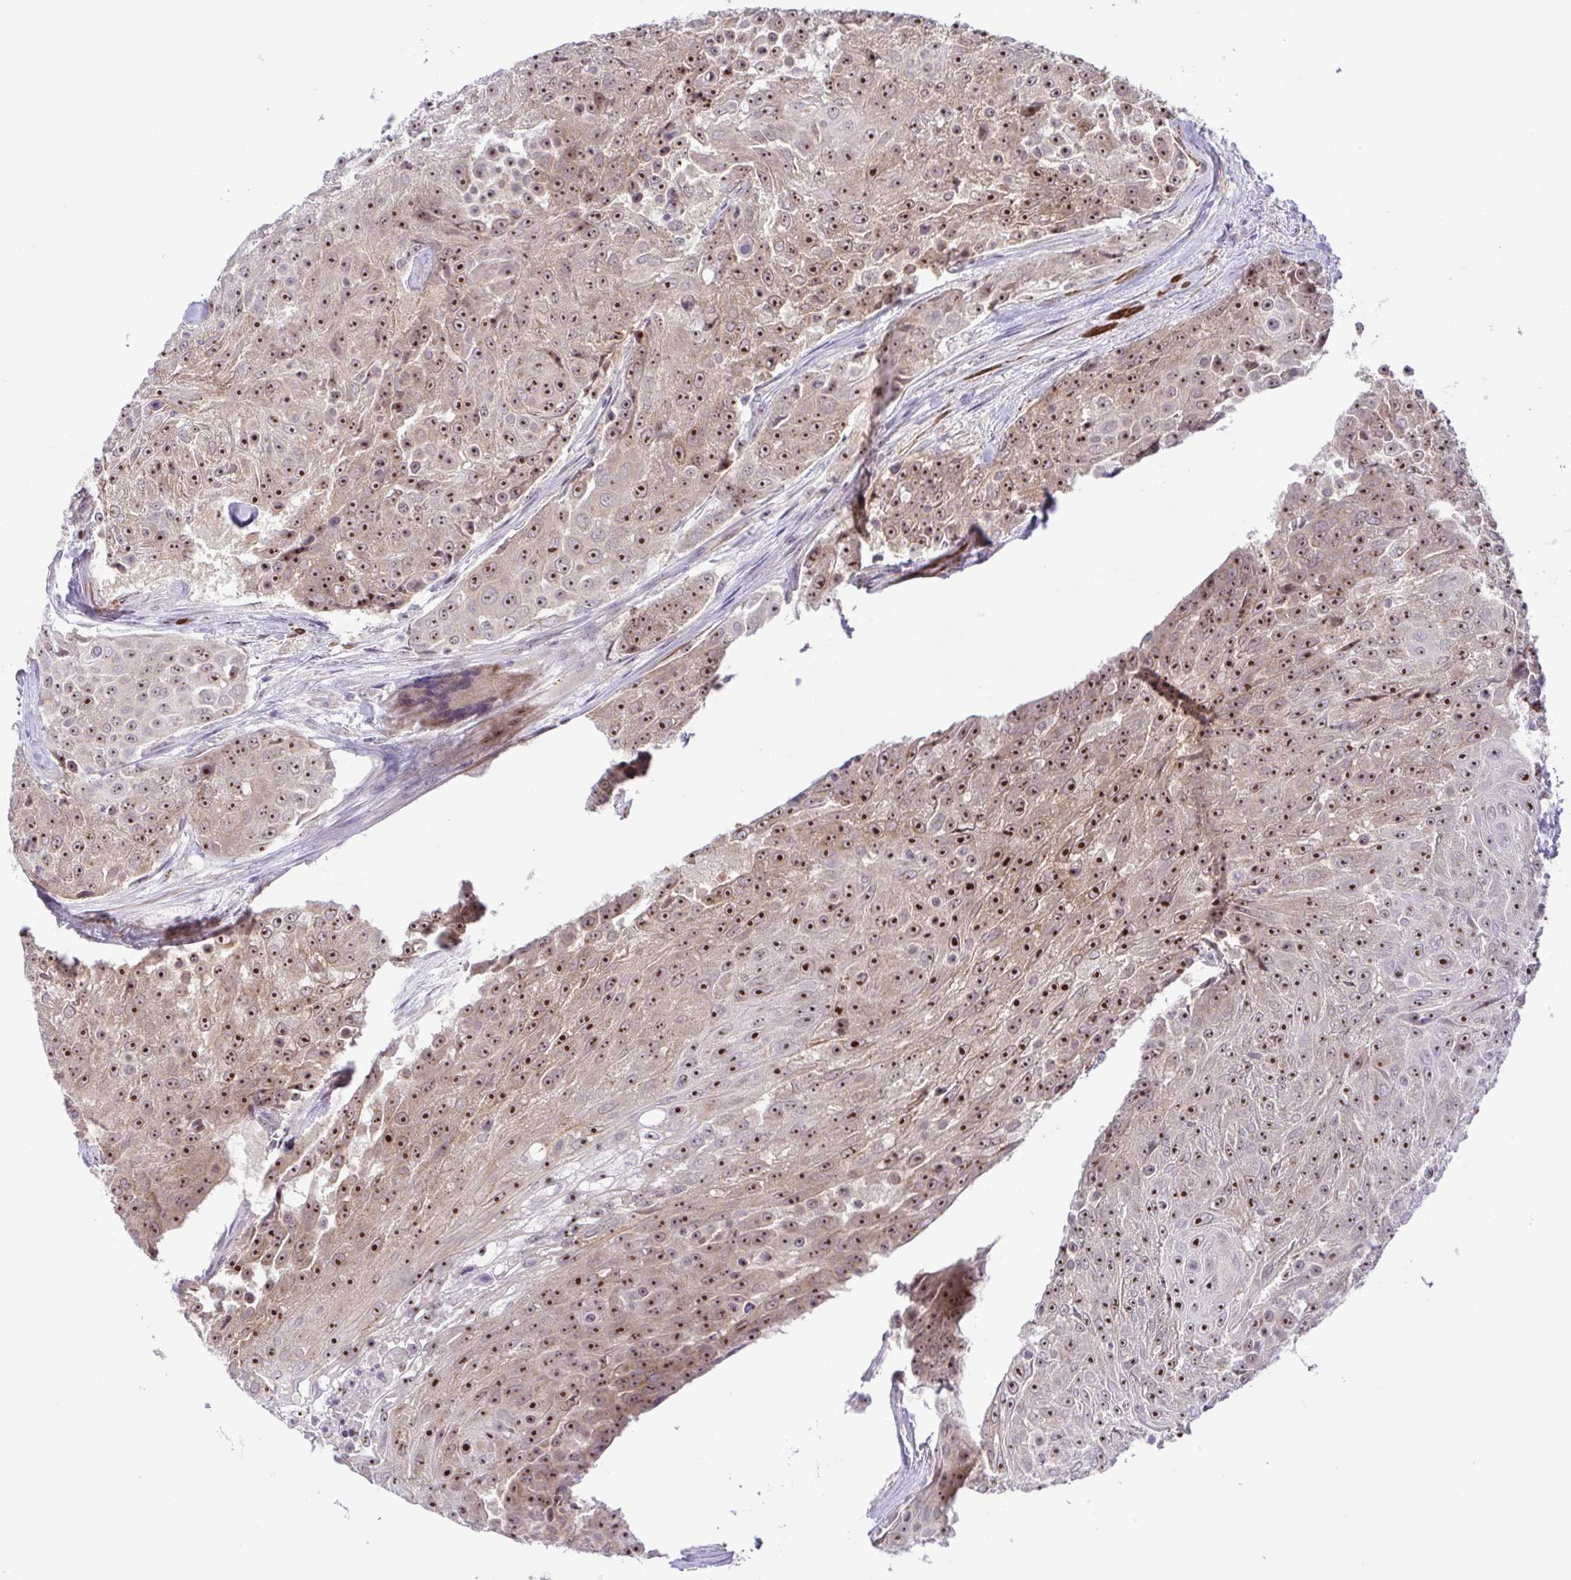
{"staining": {"intensity": "moderate", "quantity": ">75%", "location": "nuclear"}, "tissue": "urothelial cancer", "cell_type": "Tumor cells", "image_type": "cancer", "snomed": [{"axis": "morphology", "description": "Urothelial carcinoma, High grade"}, {"axis": "topography", "description": "Urinary bladder"}], "caption": "Protein analysis of high-grade urothelial carcinoma tissue demonstrates moderate nuclear positivity in about >75% of tumor cells.", "gene": "RSL24D1", "patient": {"sex": "female", "age": 63}}